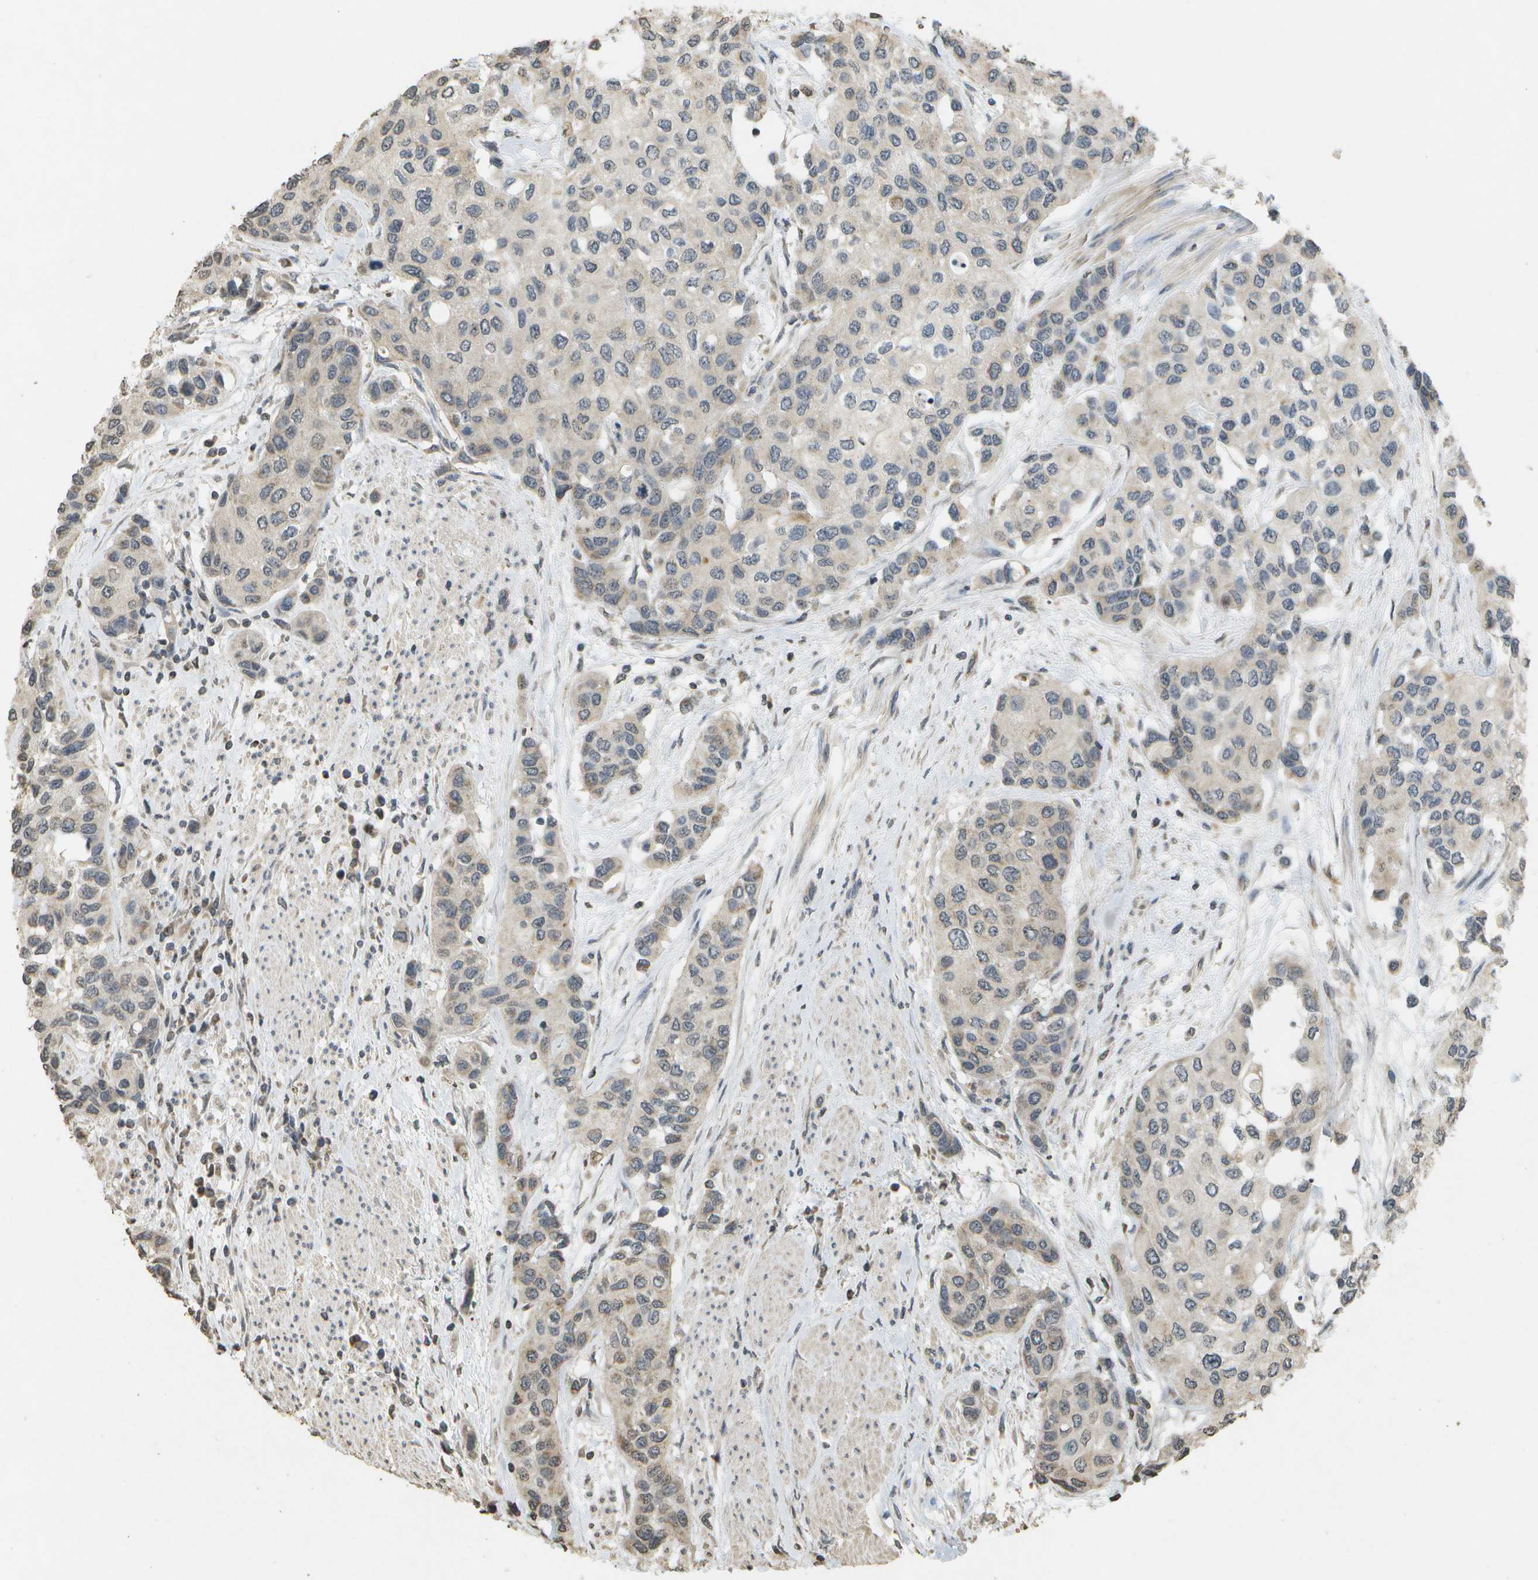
{"staining": {"intensity": "weak", "quantity": "25%-75%", "location": "cytoplasmic/membranous"}, "tissue": "urothelial cancer", "cell_type": "Tumor cells", "image_type": "cancer", "snomed": [{"axis": "morphology", "description": "Urothelial carcinoma, High grade"}, {"axis": "topography", "description": "Urinary bladder"}], "caption": "This is a micrograph of IHC staining of high-grade urothelial carcinoma, which shows weak positivity in the cytoplasmic/membranous of tumor cells.", "gene": "RAB21", "patient": {"sex": "female", "age": 56}}